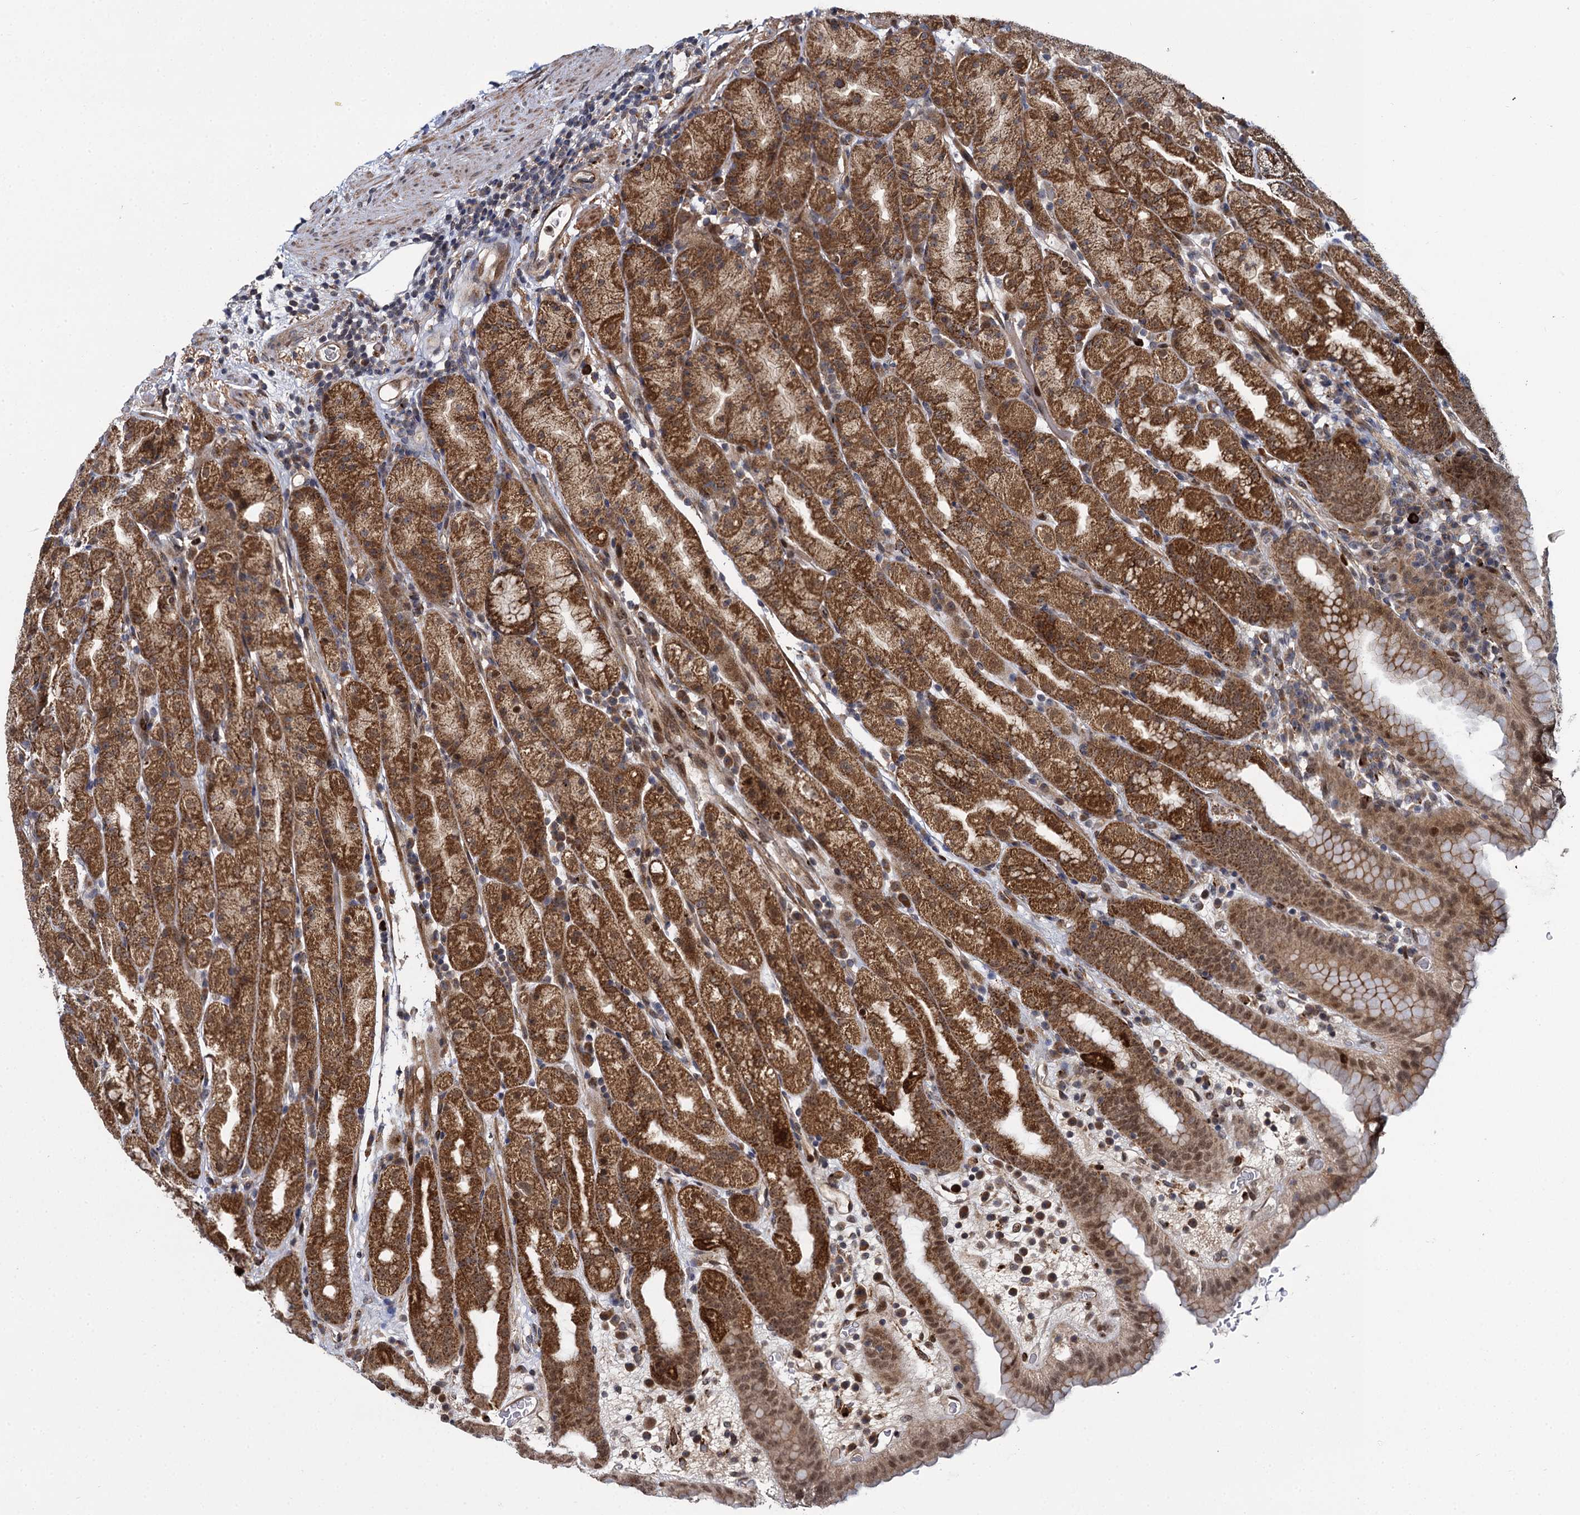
{"staining": {"intensity": "strong", "quantity": ">75%", "location": "cytoplasmic/membranous,nuclear"}, "tissue": "stomach", "cell_type": "Glandular cells", "image_type": "normal", "snomed": [{"axis": "morphology", "description": "Normal tissue, NOS"}, {"axis": "topography", "description": "Stomach, upper"}], "caption": "Brown immunohistochemical staining in benign human stomach reveals strong cytoplasmic/membranous,nuclear expression in approximately >75% of glandular cells.", "gene": "GAL3ST4", "patient": {"sex": "male", "age": 68}}